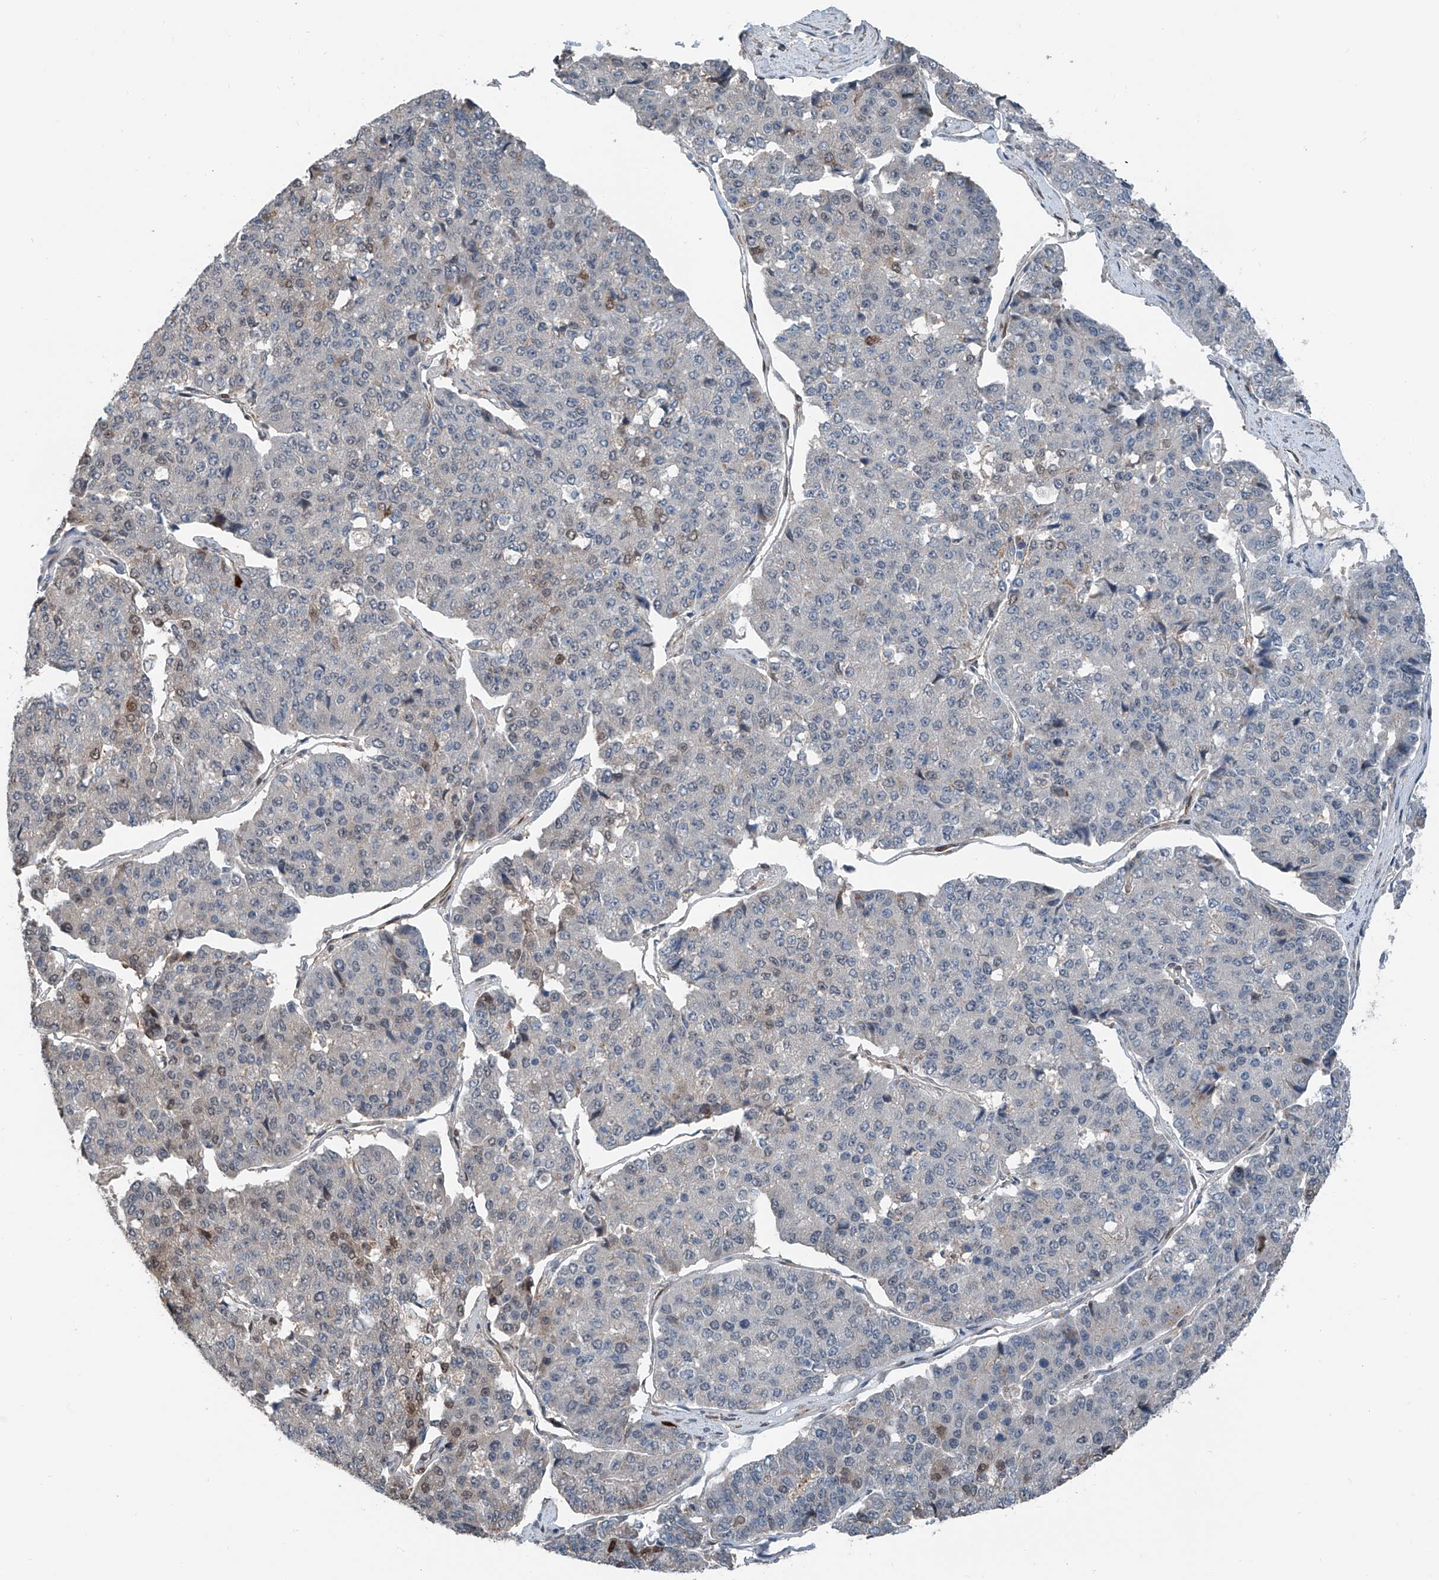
{"staining": {"intensity": "negative", "quantity": "none", "location": "none"}, "tissue": "pancreatic cancer", "cell_type": "Tumor cells", "image_type": "cancer", "snomed": [{"axis": "morphology", "description": "Adenocarcinoma, NOS"}, {"axis": "topography", "description": "Pancreas"}], "caption": "Micrograph shows no protein positivity in tumor cells of pancreatic cancer (adenocarcinoma) tissue.", "gene": "HSPA6", "patient": {"sex": "male", "age": 50}}